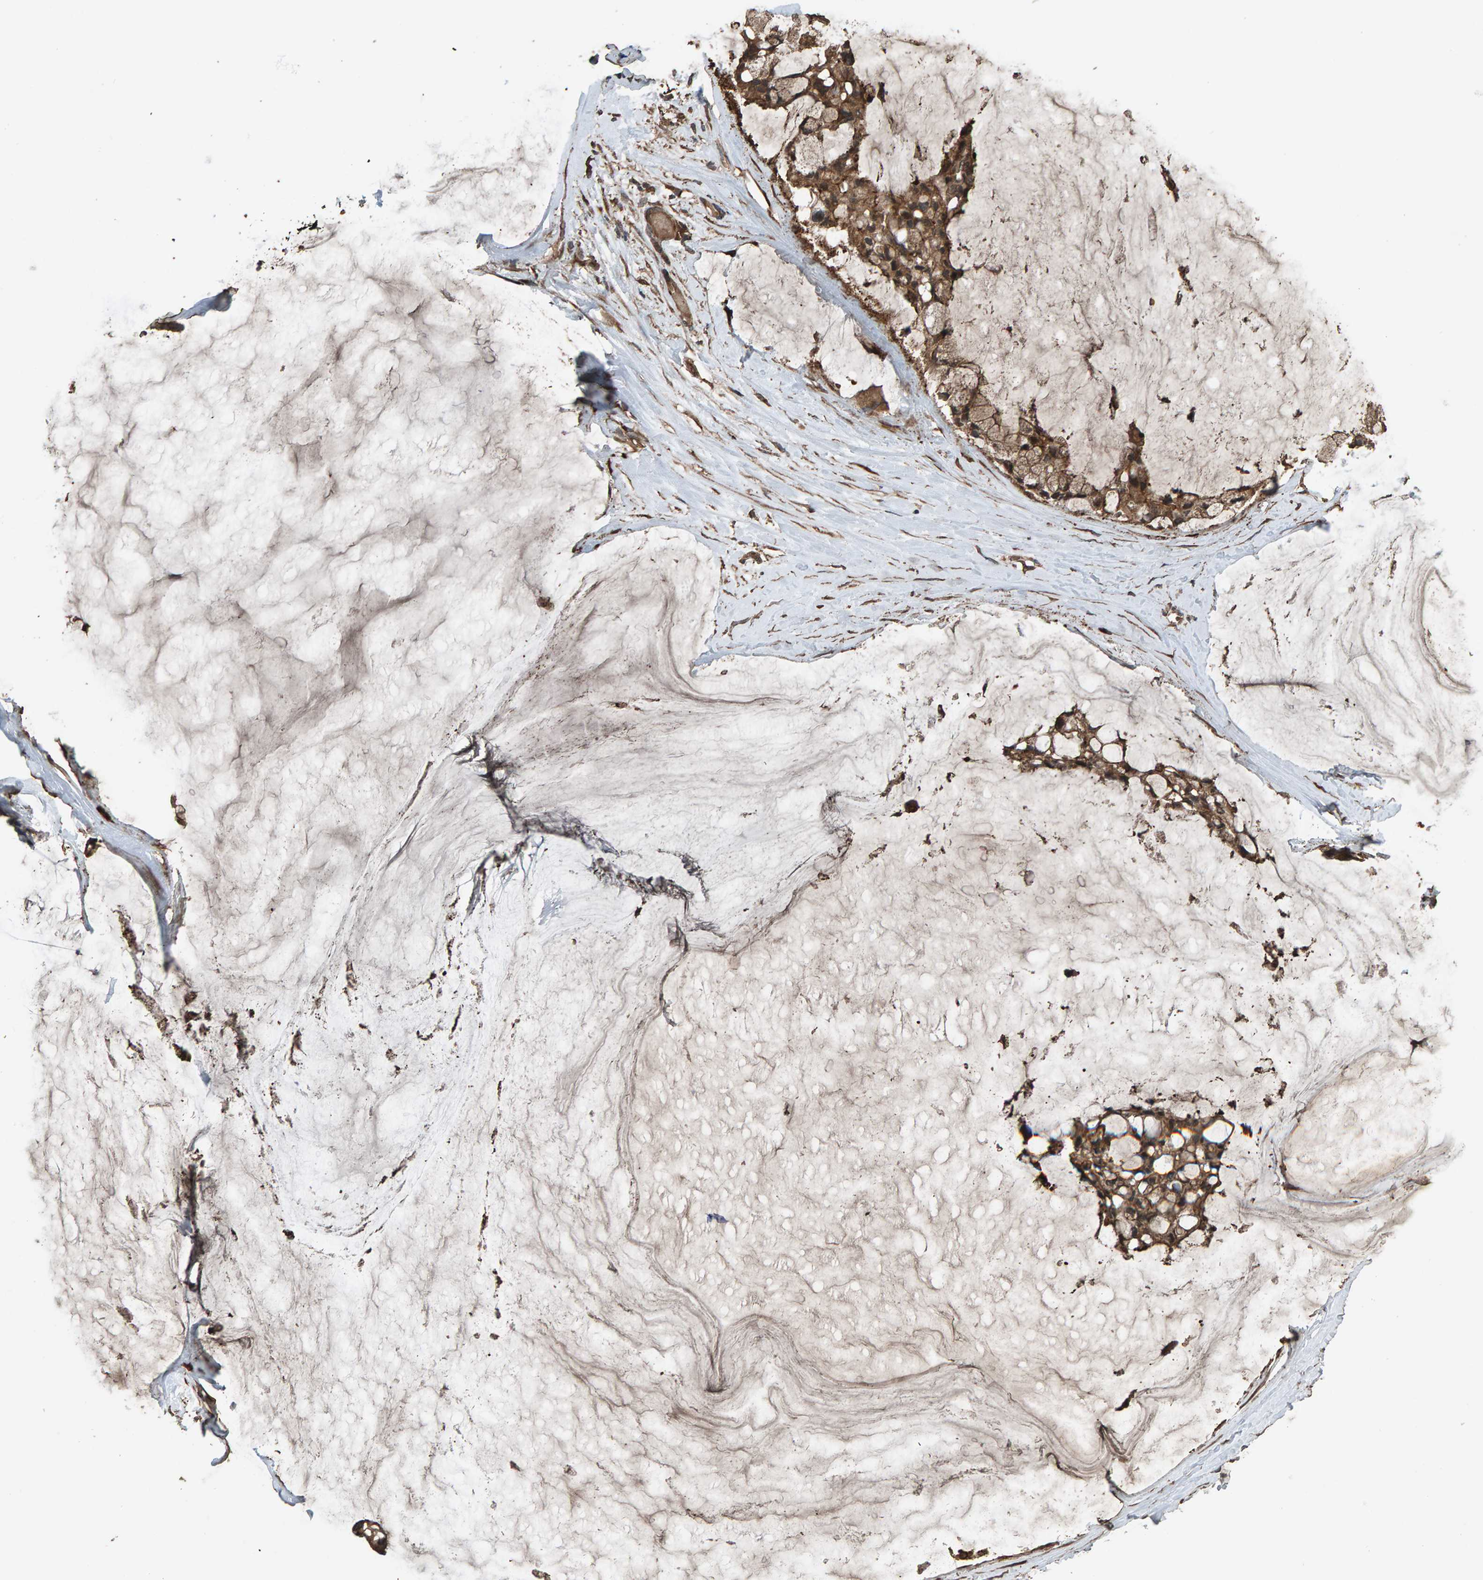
{"staining": {"intensity": "strong", "quantity": ">75%", "location": "cytoplasmic/membranous"}, "tissue": "ovarian cancer", "cell_type": "Tumor cells", "image_type": "cancer", "snomed": [{"axis": "morphology", "description": "Cystadenocarcinoma, mucinous, NOS"}, {"axis": "topography", "description": "Ovary"}], "caption": "Ovarian cancer was stained to show a protein in brown. There is high levels of strong cytoplasmic/membranous expression in approximately >75% of tumor cells.", "gene": "DUS1L", "patient": {"sex": "female", "age": 39}}